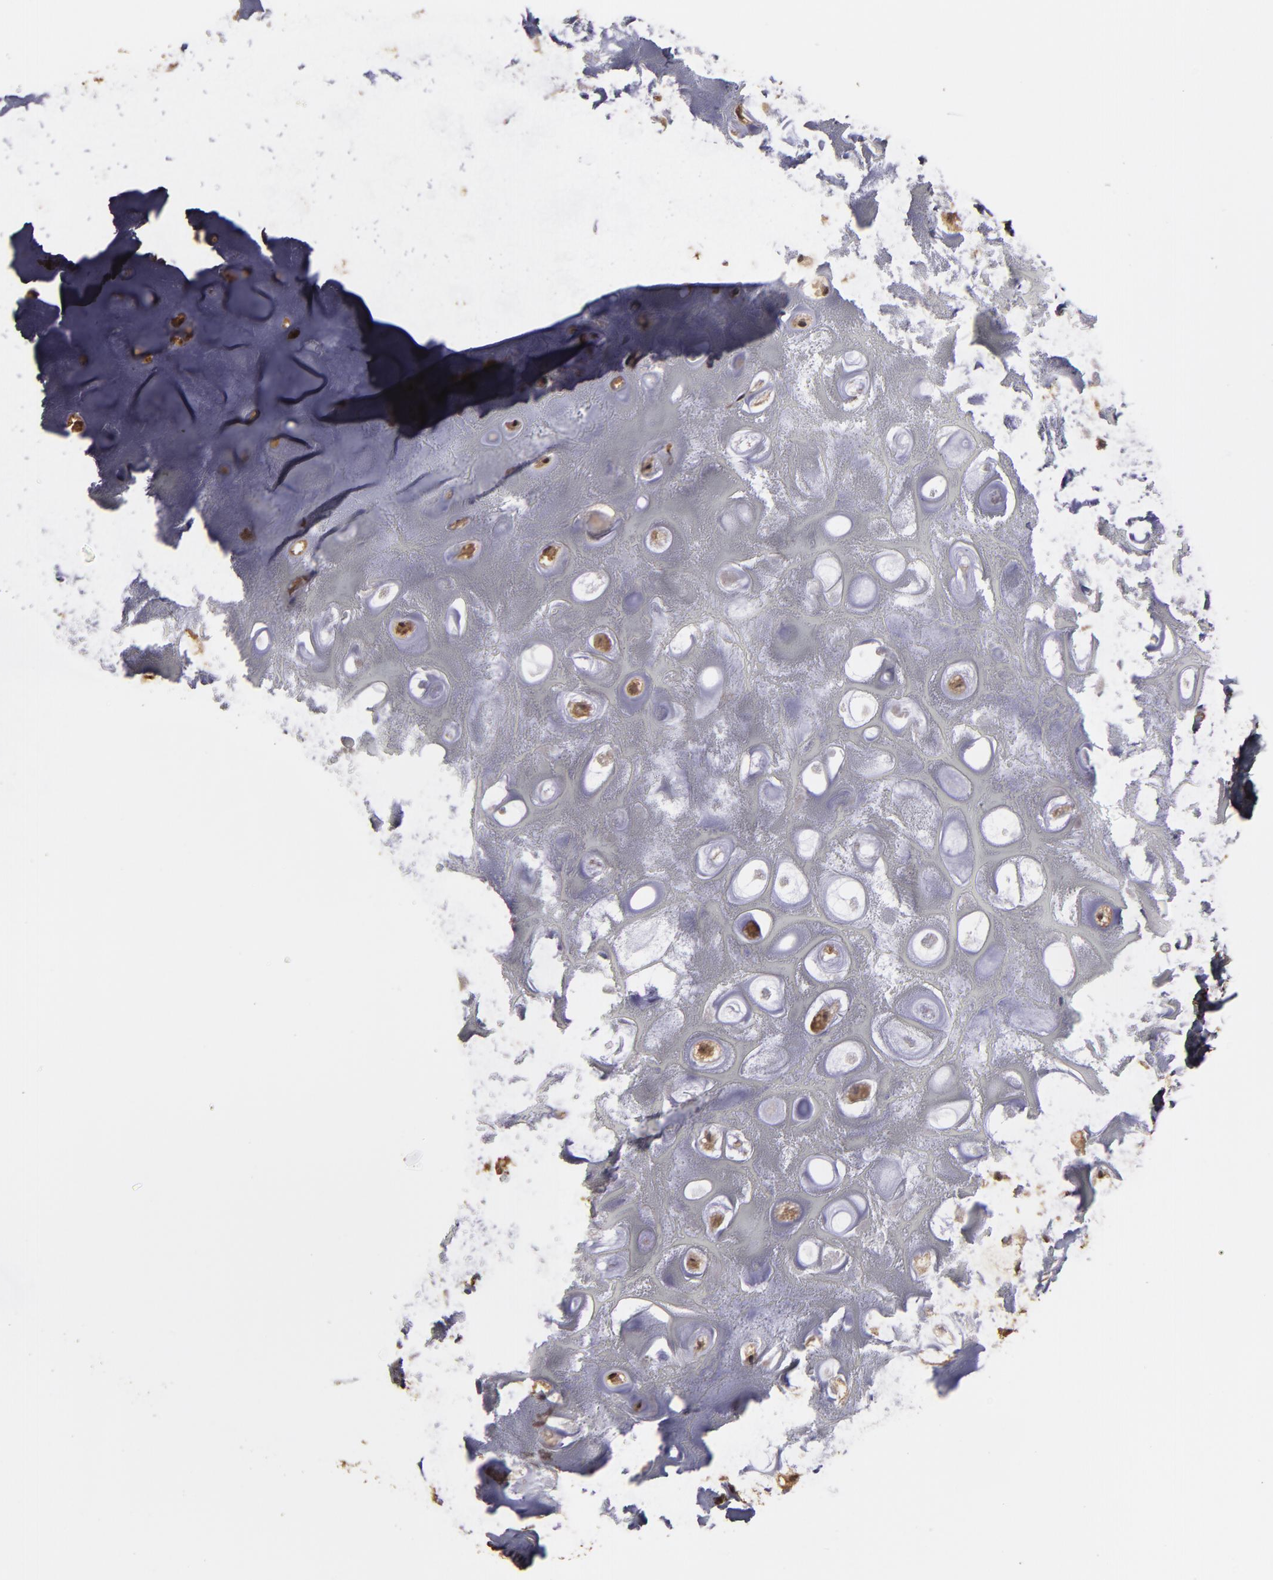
{"staining": {"intensity": "strong", "quantity": ">75%", "location": "cytoplasmic/membranous"}, "tissue": "nasopharynx", "cell_type": "Respiratory epithelial cells", "image_type": "normal", "snomed": [{"axis": "morphology", "description": "Normal tissue, NOS"}, {"axis": "topography", "description": "Nasopharynx"}], "caption": "Benign nasopharynx exhibits strong cytoplasmic/membranous staining in approximately >75% of respiratory epithelial cells, visualized by immunohistochemistry.", "gene": "CD55", "patient": {"sex": "male", "age": 56}}